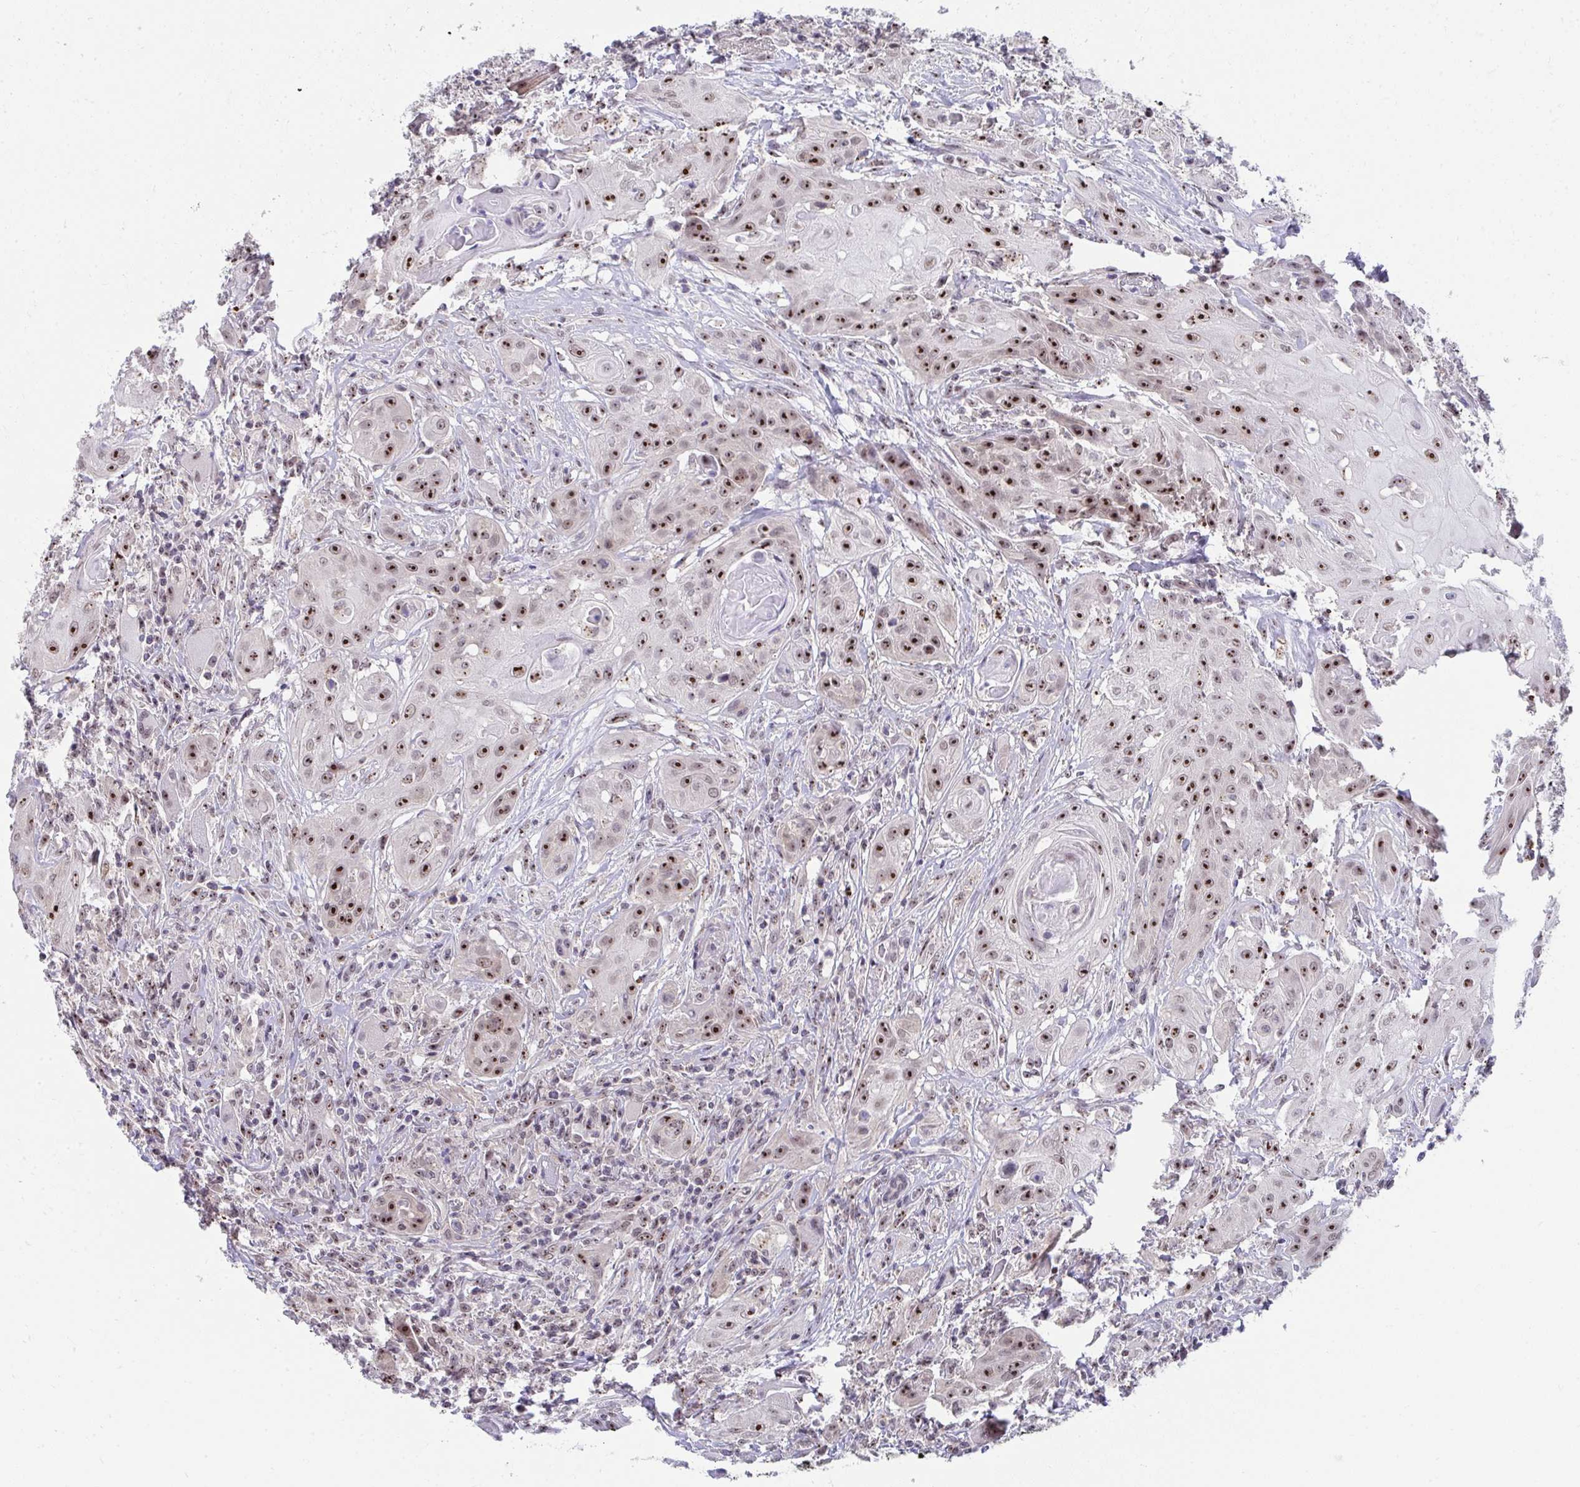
{"staining": {"intensity": "strong", "quantity": "25%-75%", "location": "nuclear"}, "tissue": "head and neck cancer", "cell_type": "Tumor cells", "image_type": "cancer", "snomed": [{"axis": "morphology", "description": "Squamous cell carcinoma, NOS"}, {"axis": "topography", "description": "Oral tissue"}, {"axis": "topography", "description": "Head-Neck"}, {"axis": "topography", "description": "Neck, NOS"}], "caption": "Protein expression by IHC displays strong nuclear expression in approximately 25%-75% of tumor cells in head and neck cancer. (Brightfield microscopy of DAB IHC at high magnification).", "gene": "HIRA", "patient": {"sex": "female", "age": 55}}